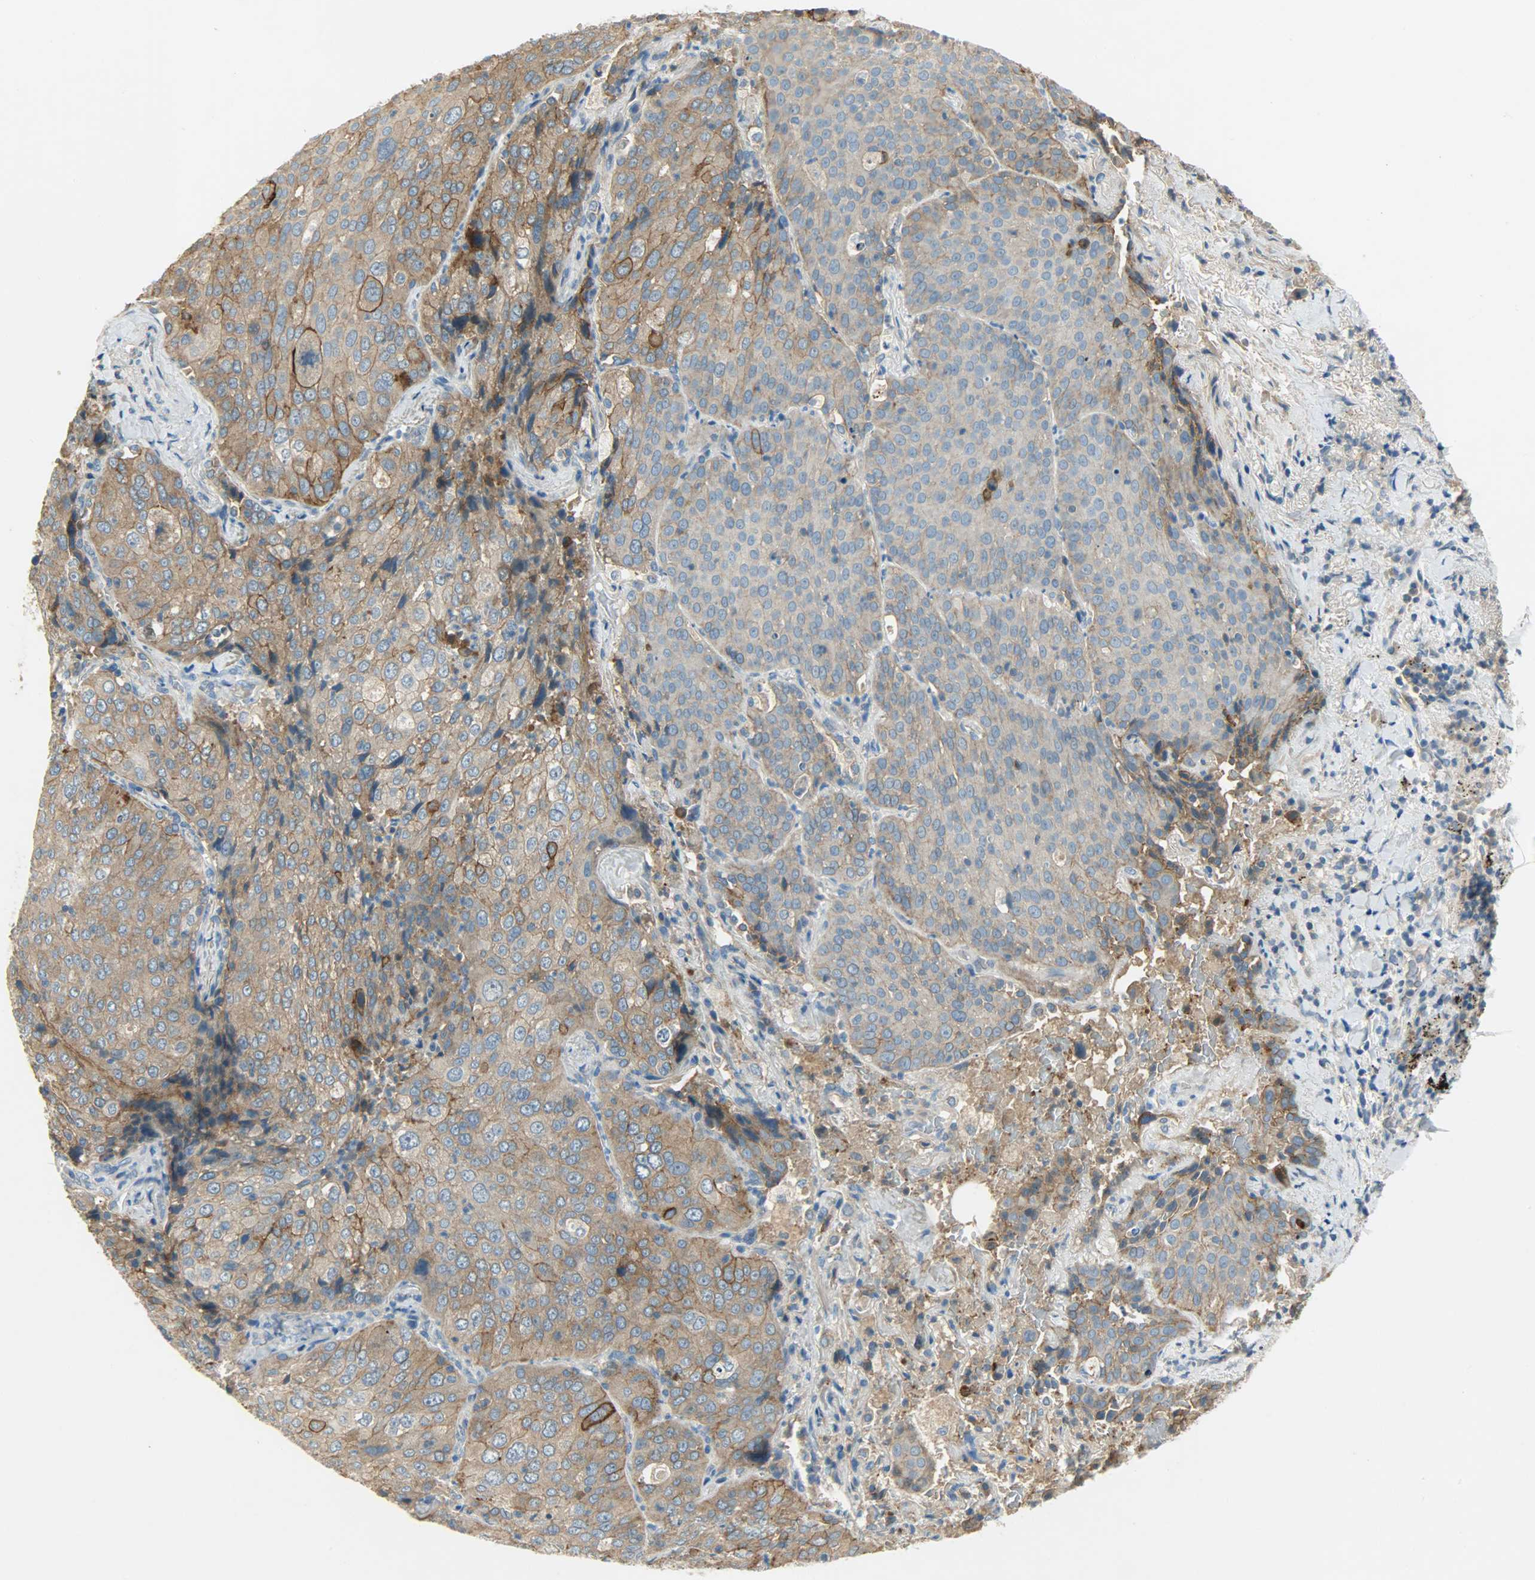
{"staining": {"intensity": "moderate", "quantity": ">75%", "location": "cytoplasmic/membranous"}, "tissue": "lung cancer", "cell_type": "Tumor cells", "image_type": "cancer", "snomed": [{"axis": "morphology", "description": "Squamous cell carcinoma, NOS"}, {"axis": "topography", "description": "Lung"}], "caption": "Immunohistochemical staining of lung cancer reveals medium levels of moderate cytoplasmic/membranous staining in approximately >75% of tumor cells.", "gene": "DSG2", "patient": {"sex": "male", "age": 54}}